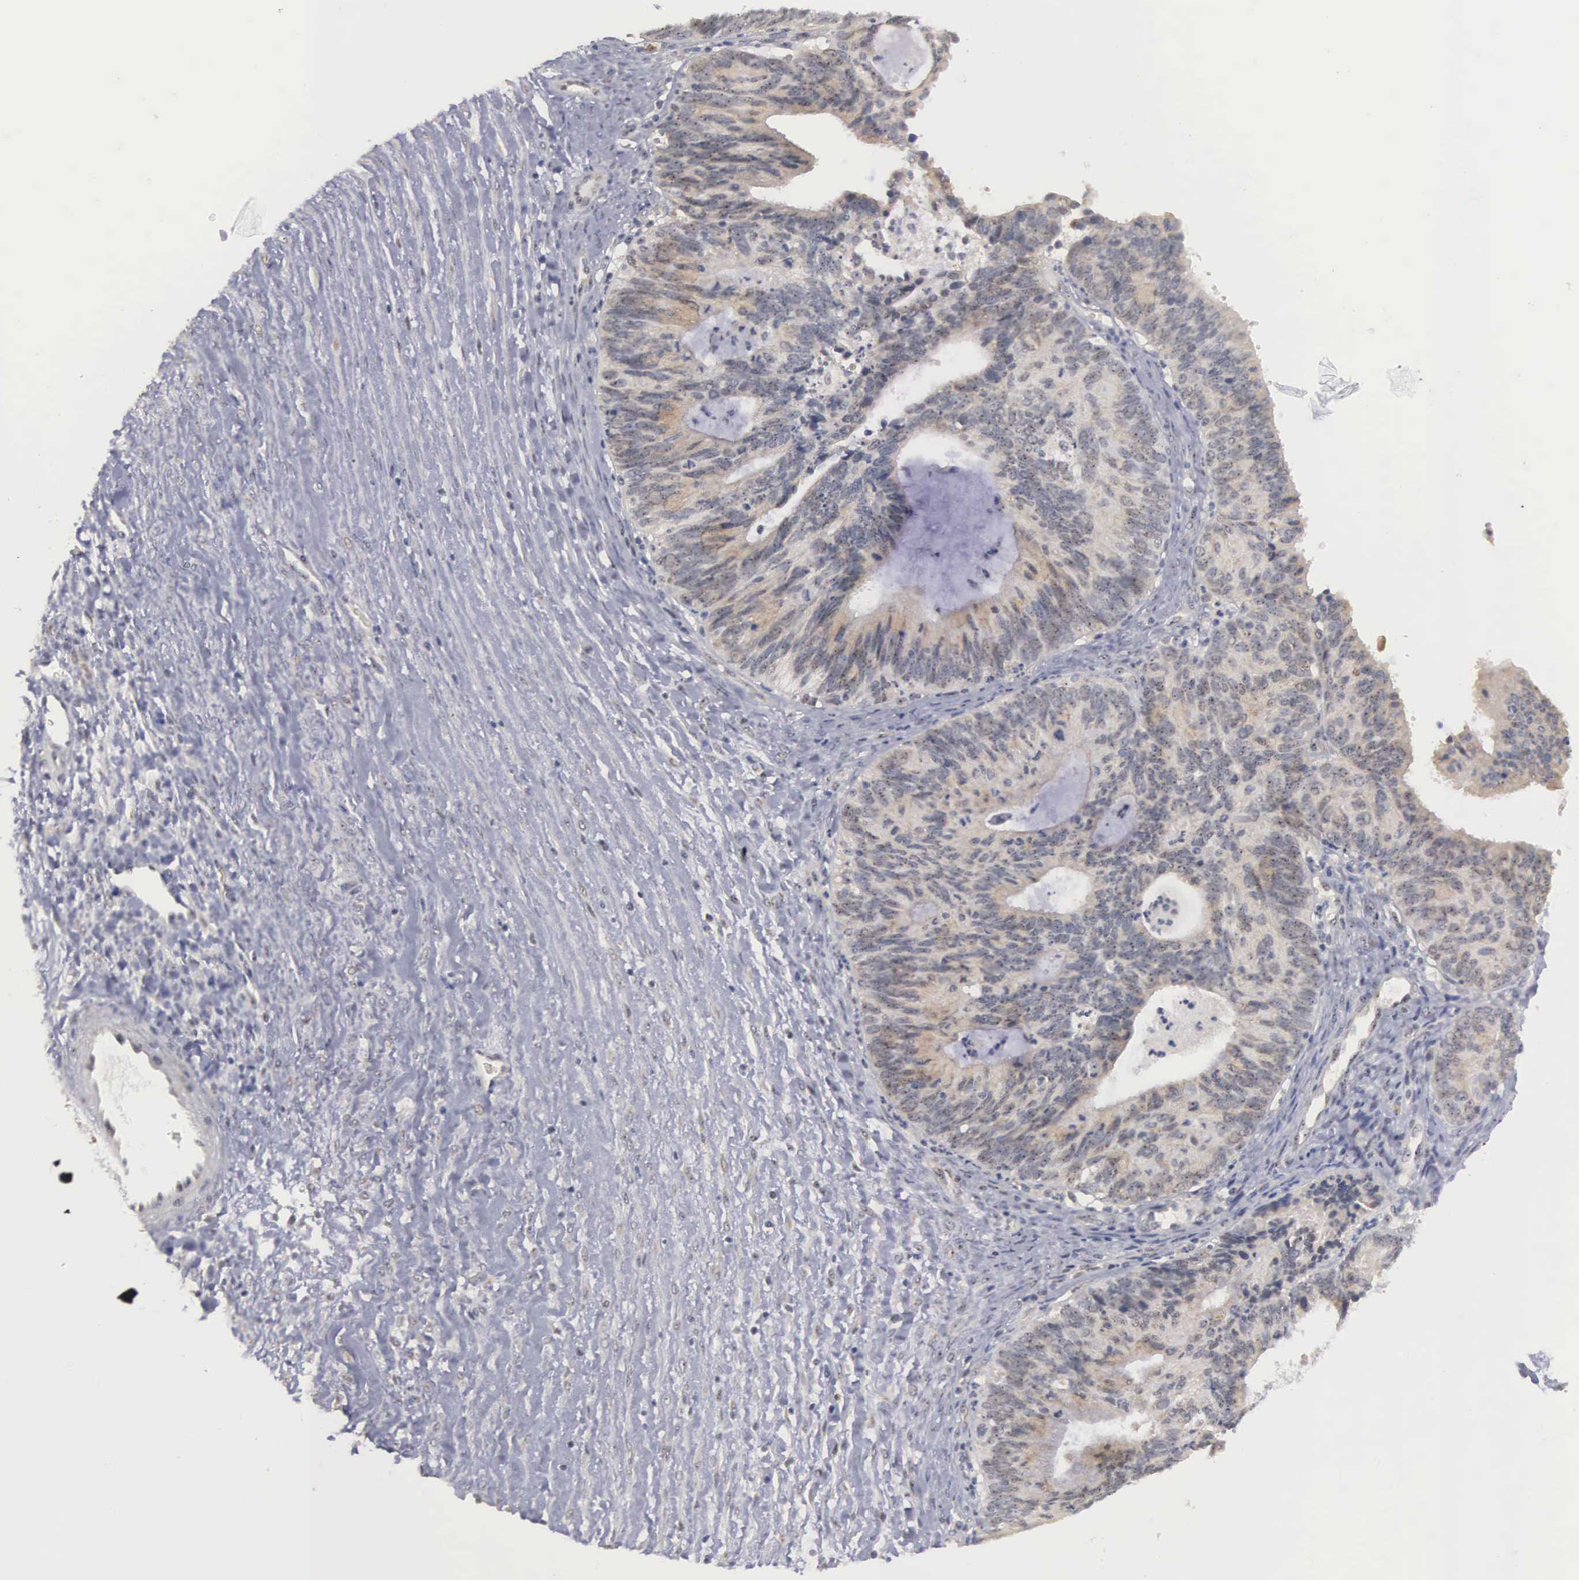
{"staining": {"intensity": "strong", "quantity": ">75%", "location": "cytoplasmic/membranous"}, "tissue": "ovarian cancer", "cell_type": "Tumor cells", "image_type": "cancer", "snomed": [{"axis": "morphology", "description": "Carcinoma, endometroid"}, {"axis": "topography", "description": "Ovary"}], "caption": "Endometroid carcinoma (ovarian) stained with a brown dye demonstrates strong cytoplasmic/membranous positive expression in about >75% of tumor cells.", "gene": "AMN", "patient": {"sex": "female", "age": 52}}